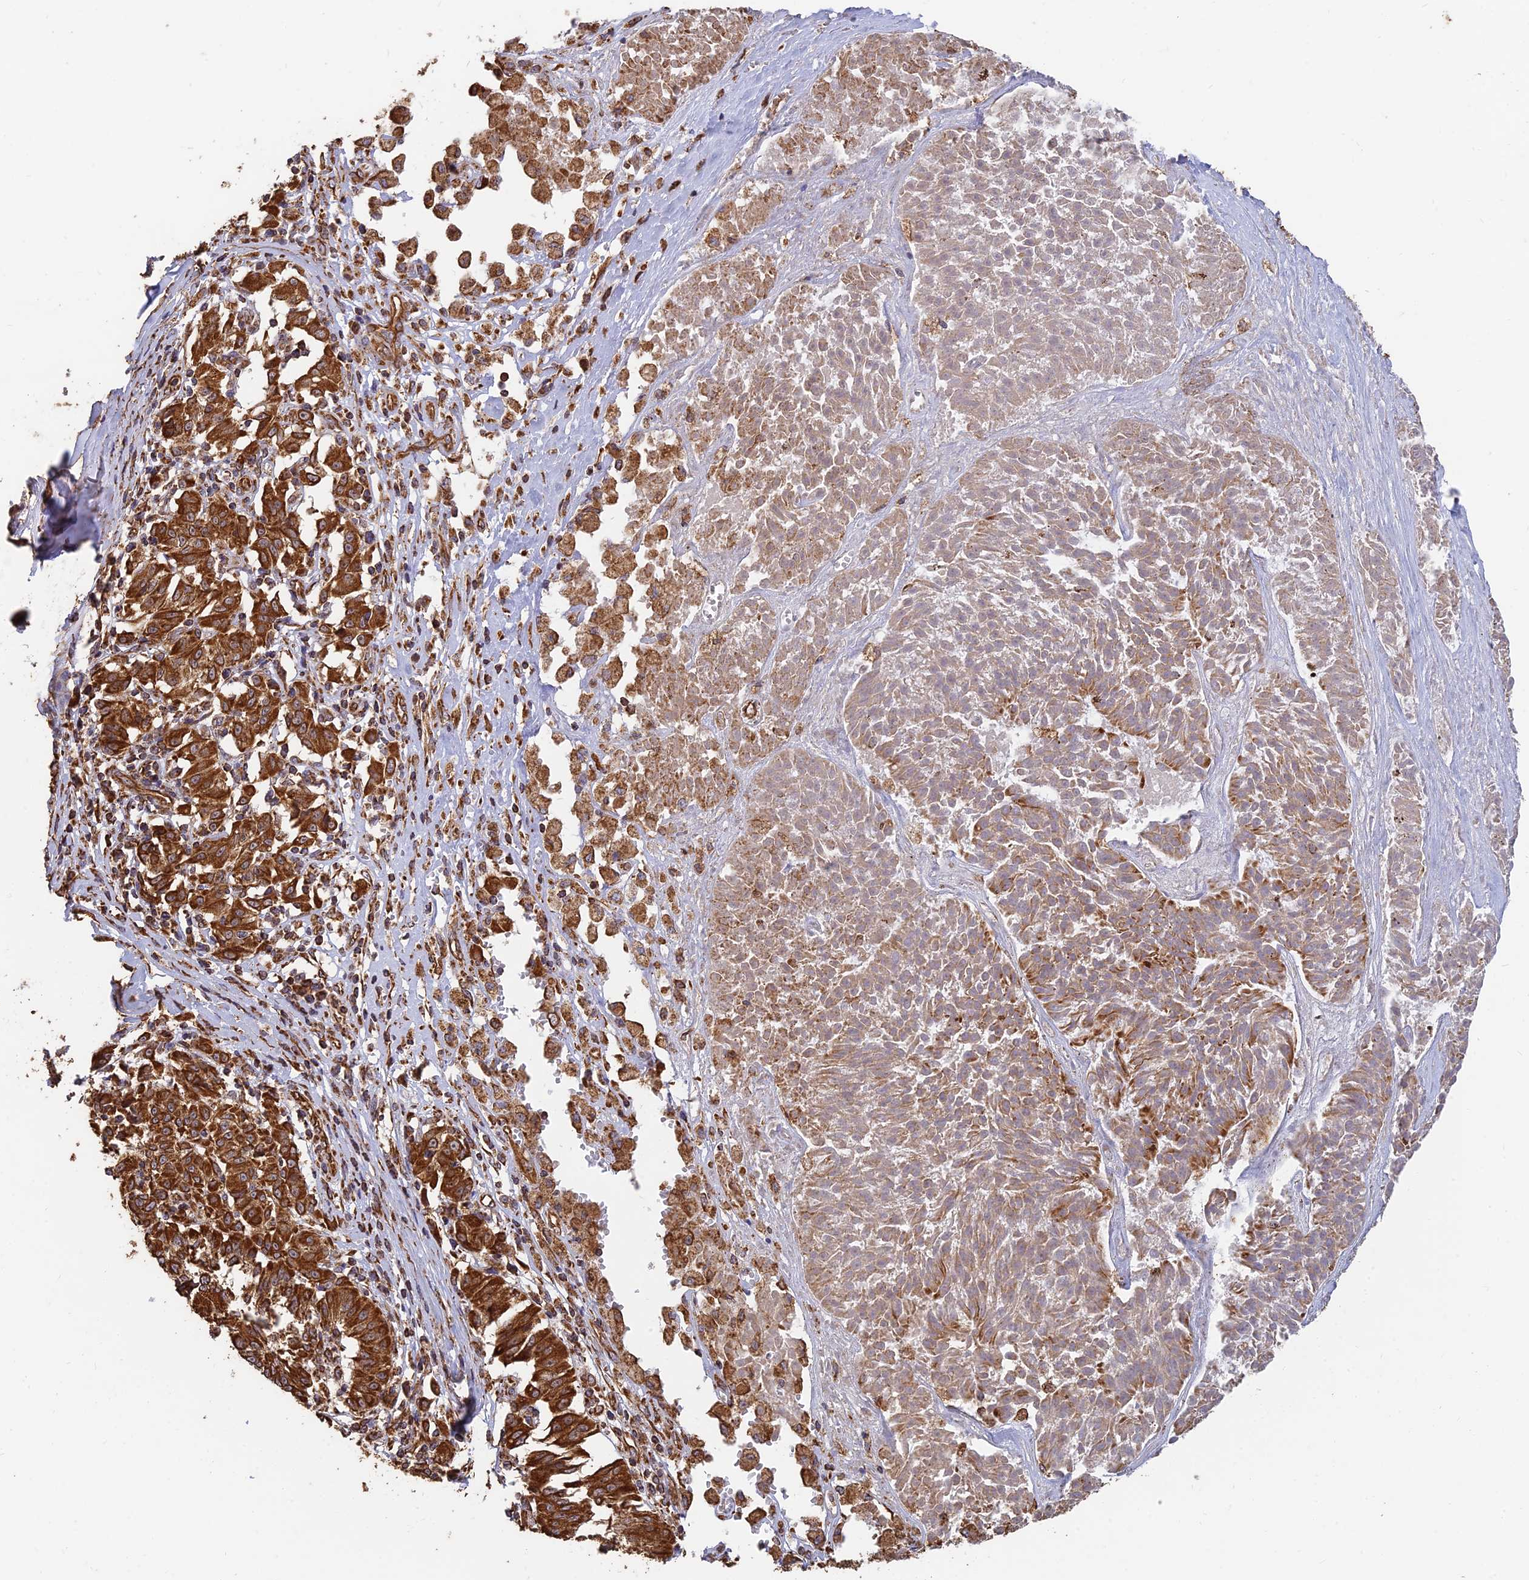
{"staining": {"intensity": "strong", "quantity": ">75%", "location": "cytoplasmic/membranous"}, "tissue": "melanoma", "cell_type": "Tumor cells", "image_type": "cancer", "snomed": [{"axis": "morphology", "description": "Malignant melanoma, NOS"}, {"axis": "topography", "description": "Skin"}], "caption": "Human malignant melanoma stained with a protein marker displays strong staining in tumor cells.", "gene": "DSTYK", "patient": {"sex": "female", "age": 72}}